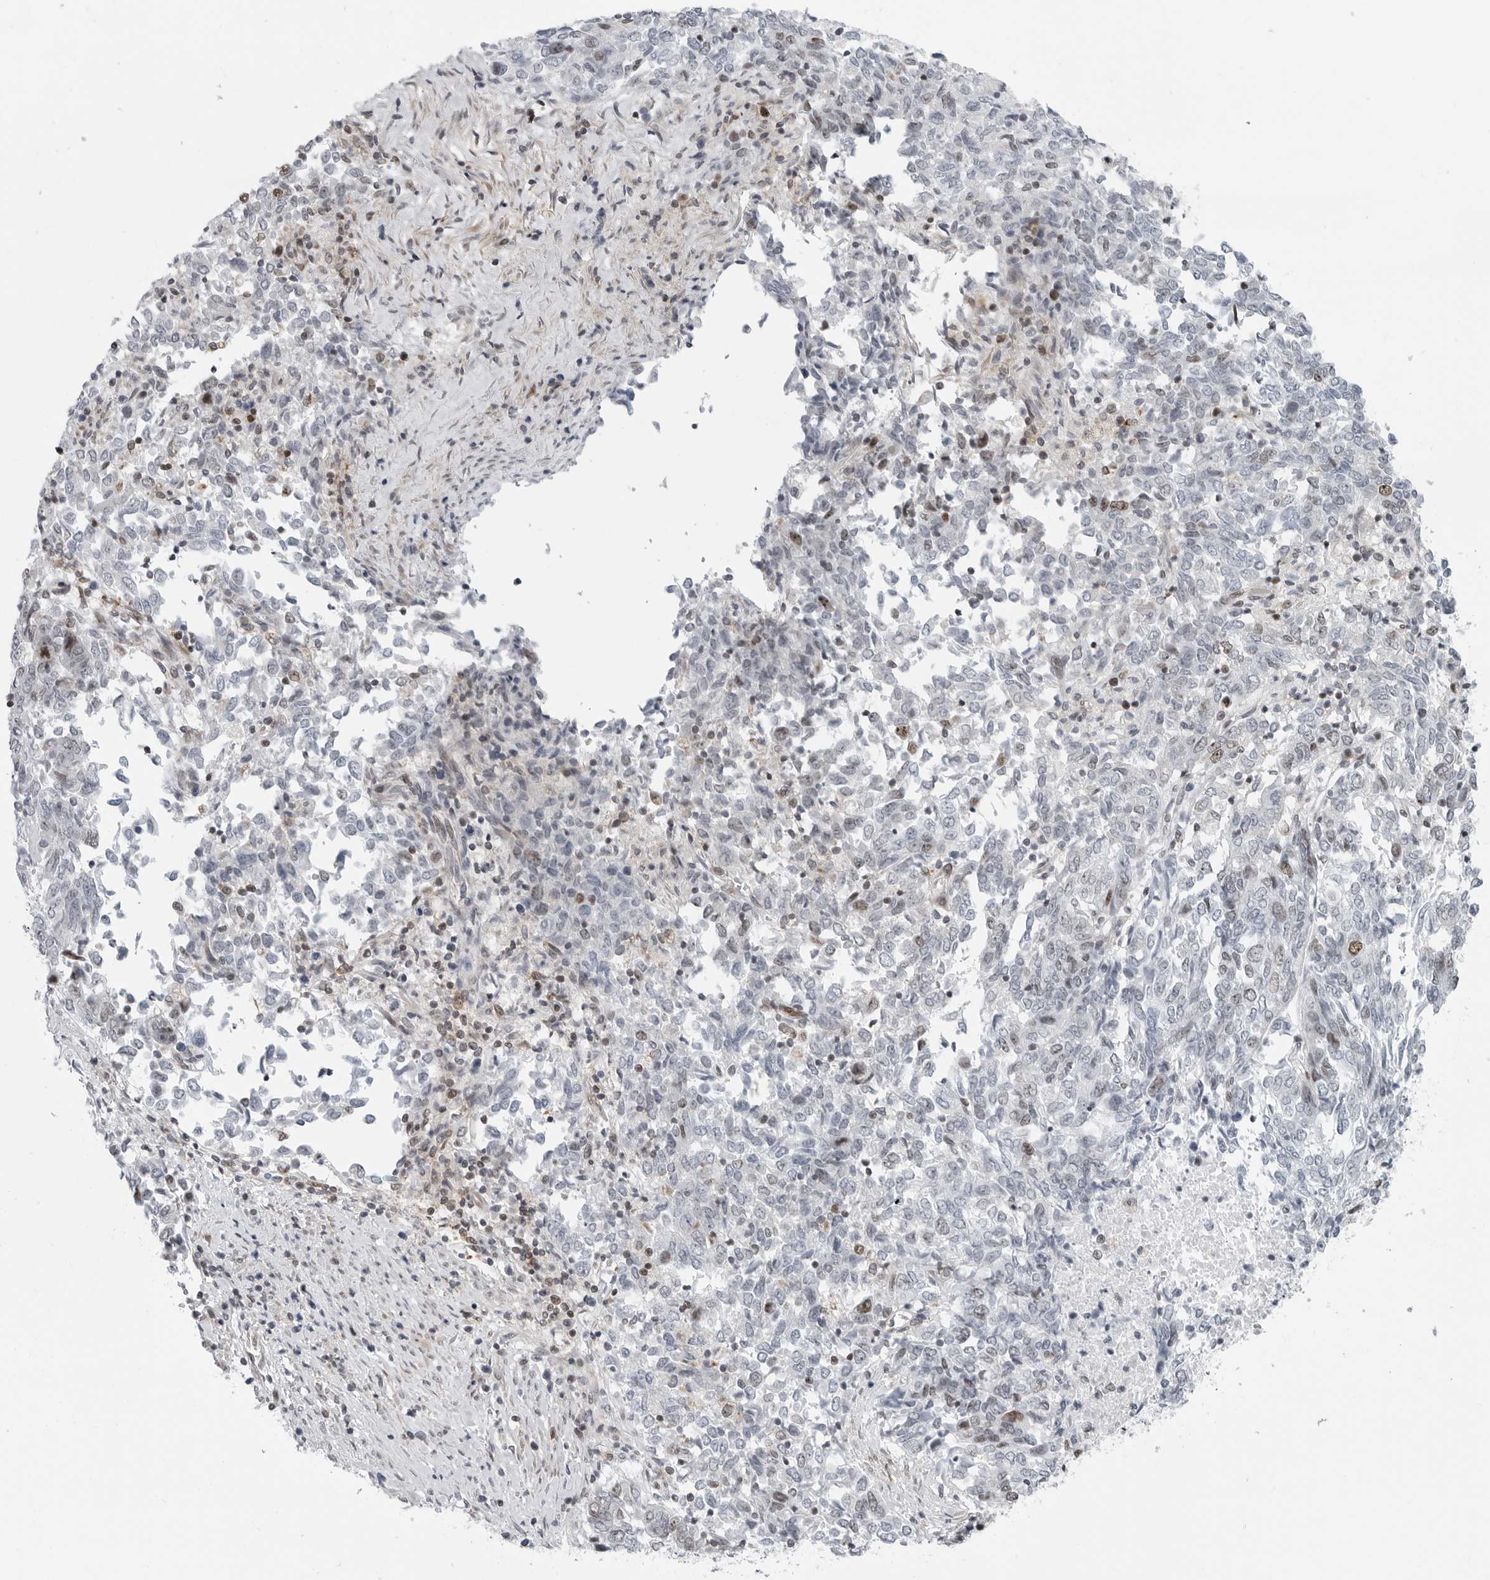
{"staining": {"intensity": "weak", "quantity": "<25%", "location": "nuclear"}, "tissue": "endometrial cancer", "cell_type": "Tumor cells", "image_type": "cancer", "snomed": [{"axis": "morphology", "description": "Adenocarcinoma, NOS"}, {"axis": "topography", "description": "Endometrium"}], "caption": "A photomicrograph of human adenocarcinoma (endometrial) is negative for staining in tumor cells. The staining is performed using DAB (3,3'-diaminobenzidine) brown chromogen with nuclei counter-stained in using hematoxylin.", "gene": "FAM135B", "patient": {"sex": "female", "age": 80}}